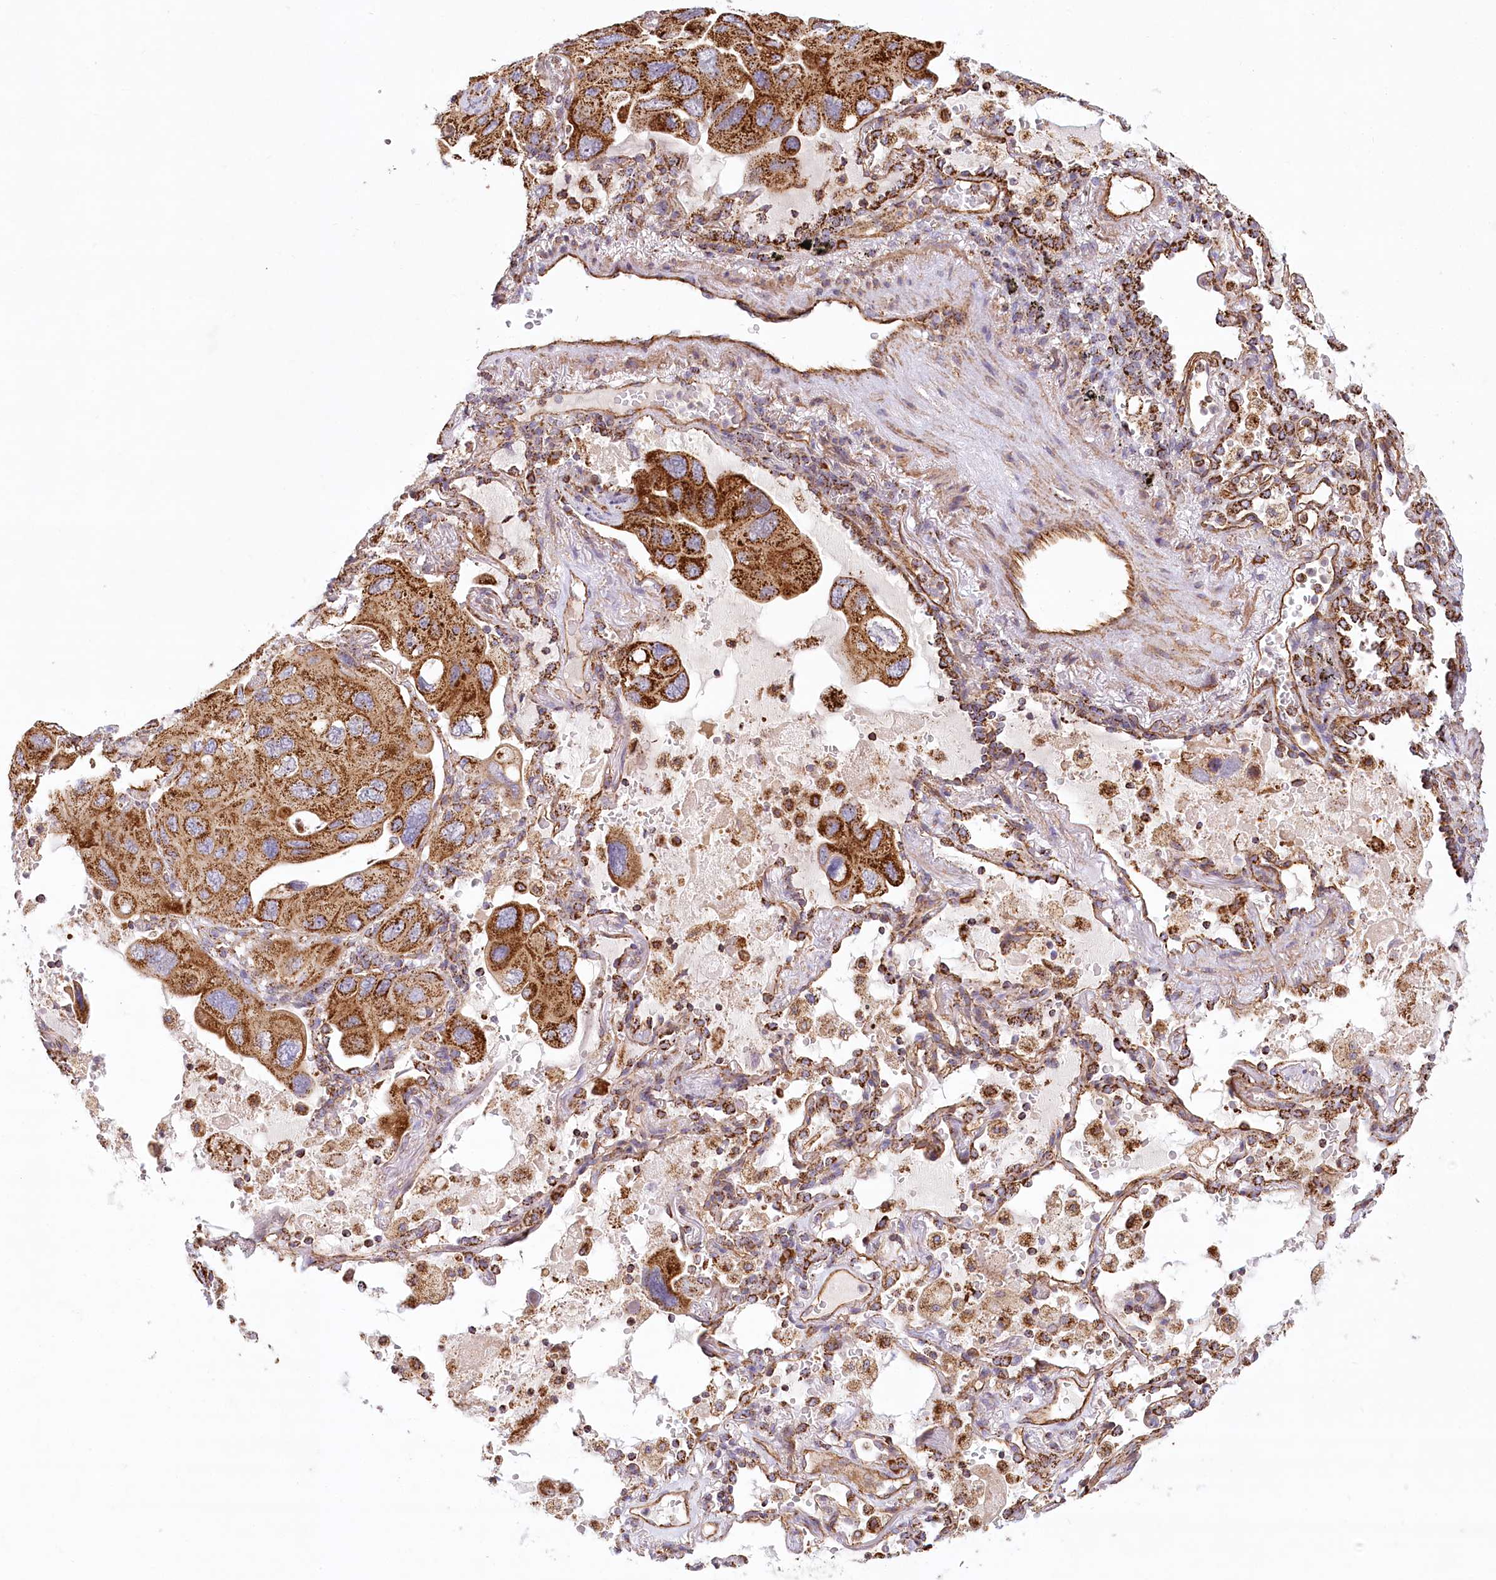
{"staining": {"intensity": "strong", "quantity": ">75%", "location": "cytoplasmic/membranous"}, "tissue": "lung cancer", "cell_type": "Tumor cells", "image_type": "cancer", "snomed": [{"axis": "morphology", "description": "Squamous cell carcinoma, NOS"}, {"axis": "topography", "description": "Lung"}], "caption": "Immunohistochemical staining of lung cancer (squamous cell carcinoma) shows strong cytoplasmic/membranous protein staining in about >75% of tumor cells.", "gene": "UMPS", "patient": {"sex": "female", "age": 73}}